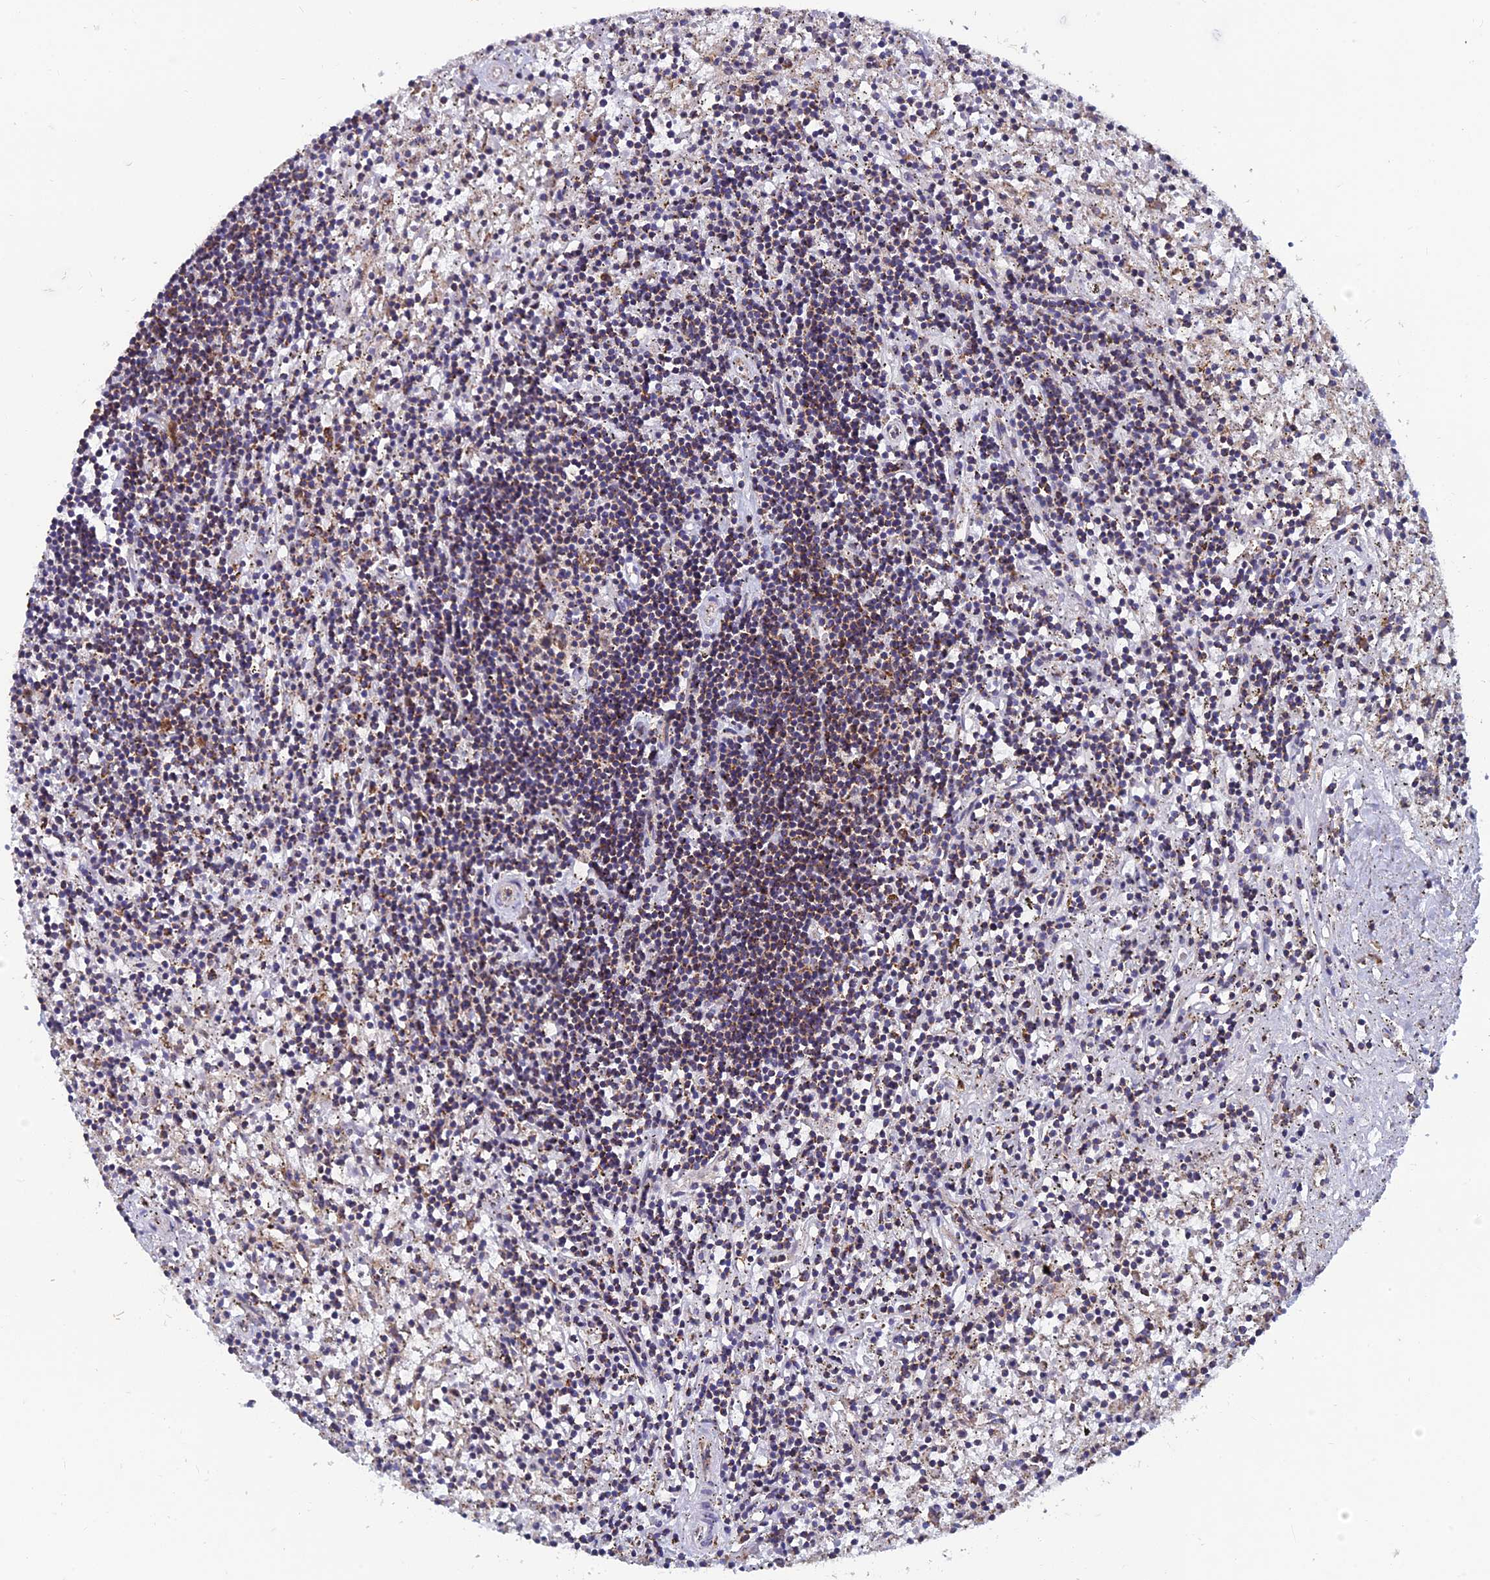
{"staining": {"intensity": "negative", "quantity": "none", "location": "none"}, "tissue": "lymphoma", "cell_type": "Tumor cells", "image_type": "cancer", "snomed": [{"axis": "morphology", "description": "Malignant lymphoma, non-Hodgkin's type, Low grade"}, {"axis": "topography", "description": "Spleen"}], "caption": "This is a image of immunohistochemistry (IHC) staining of lymphoma, which shows no expression in tumor cells.", "gene": "MRPS9", "patient": {"sex": "male", "age": 76}}